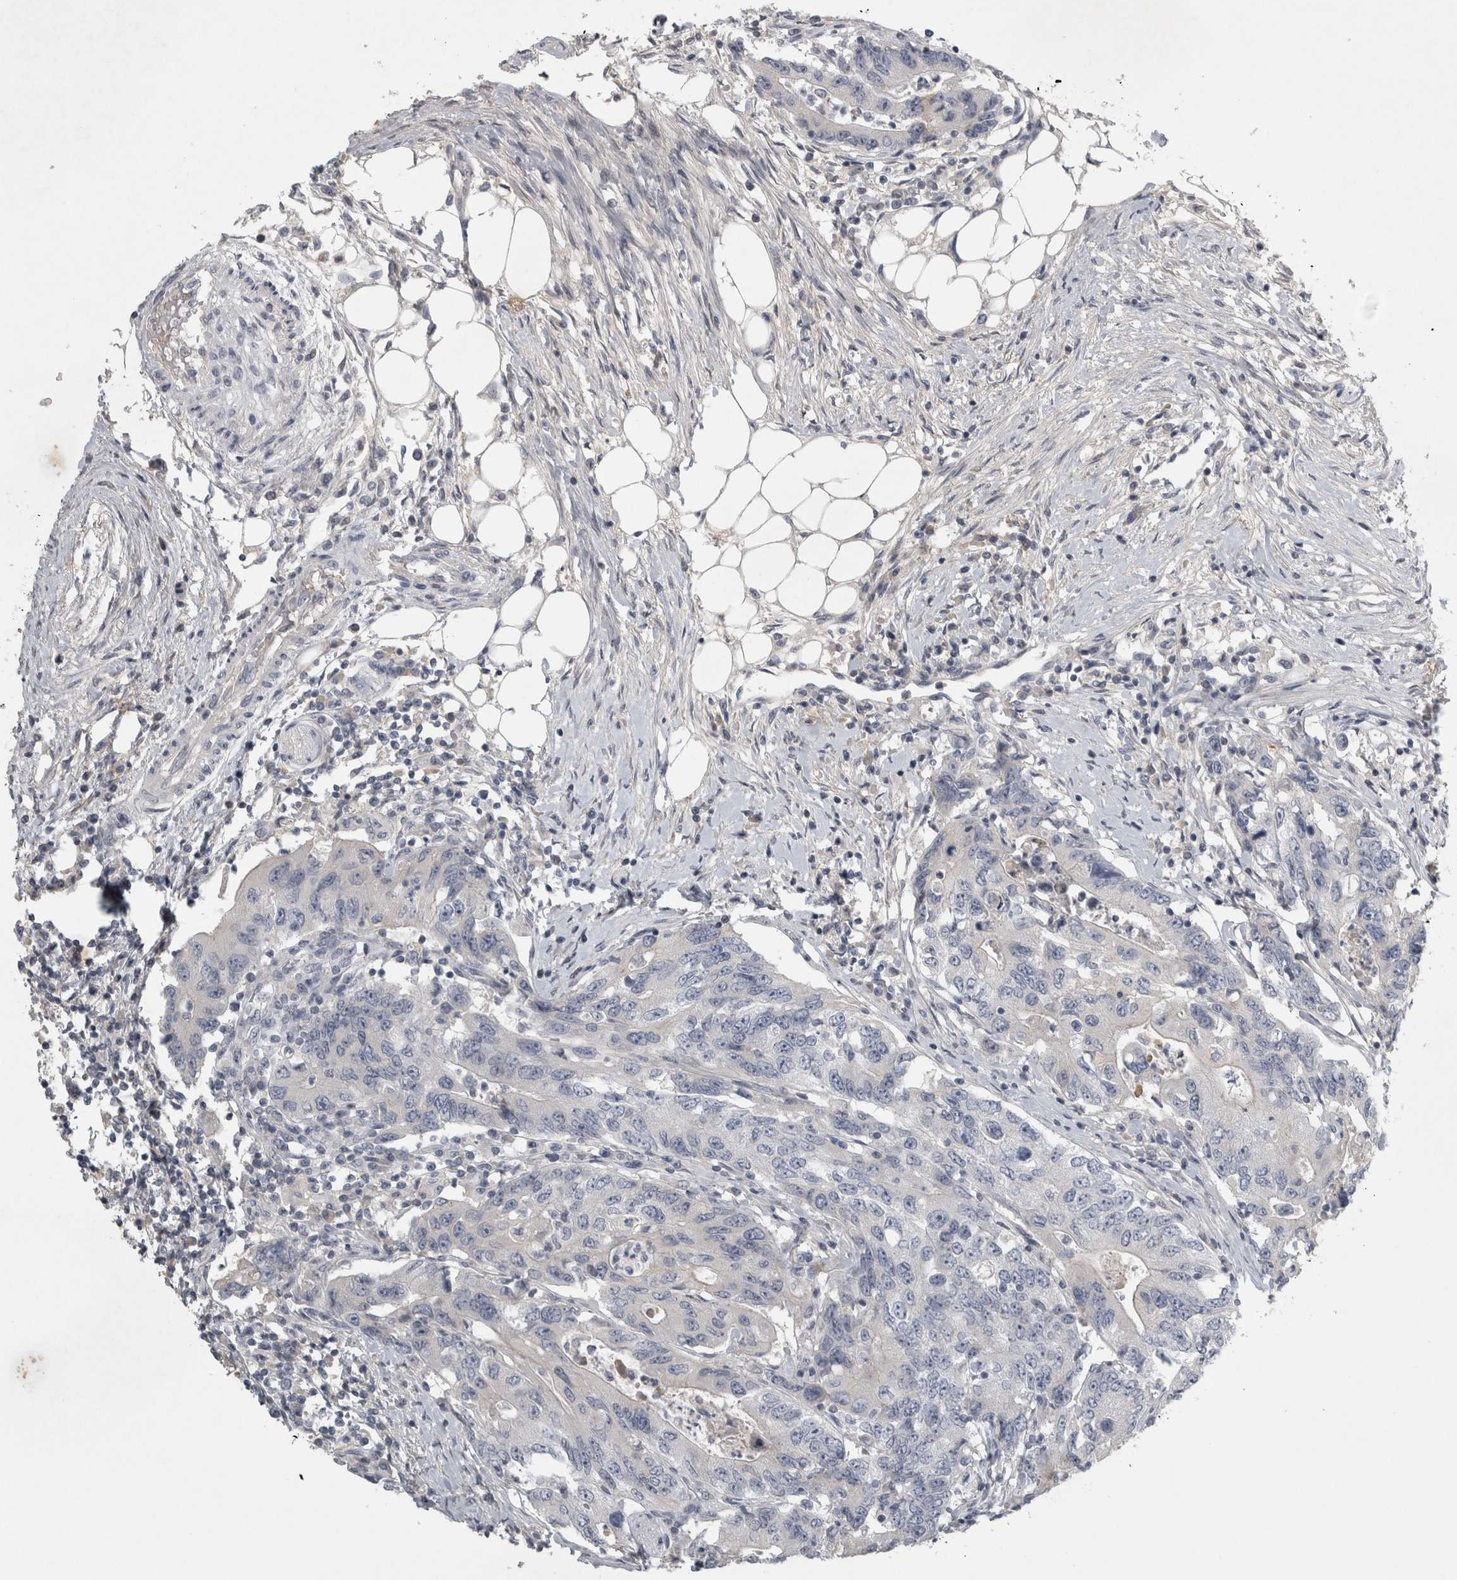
{"staining": {"intensity": "negative", "quantity": "none", "location": "none"}, "tissue": "colorectal cancer", "cell_type": "Tumor cells", "image_type": "cancer", "snomed": [{"axis": "morphology", "description": "Adenocarcinoma, NOS"}, {"axis": "topography", "description": "Colon"}], "caption": "This is an IHC histopathology image of adenocarcinoma (colorectal). There is no staining in tumor cells.", "gene": "ENPP7", "patient": {"sex": "female", "age": 77}}